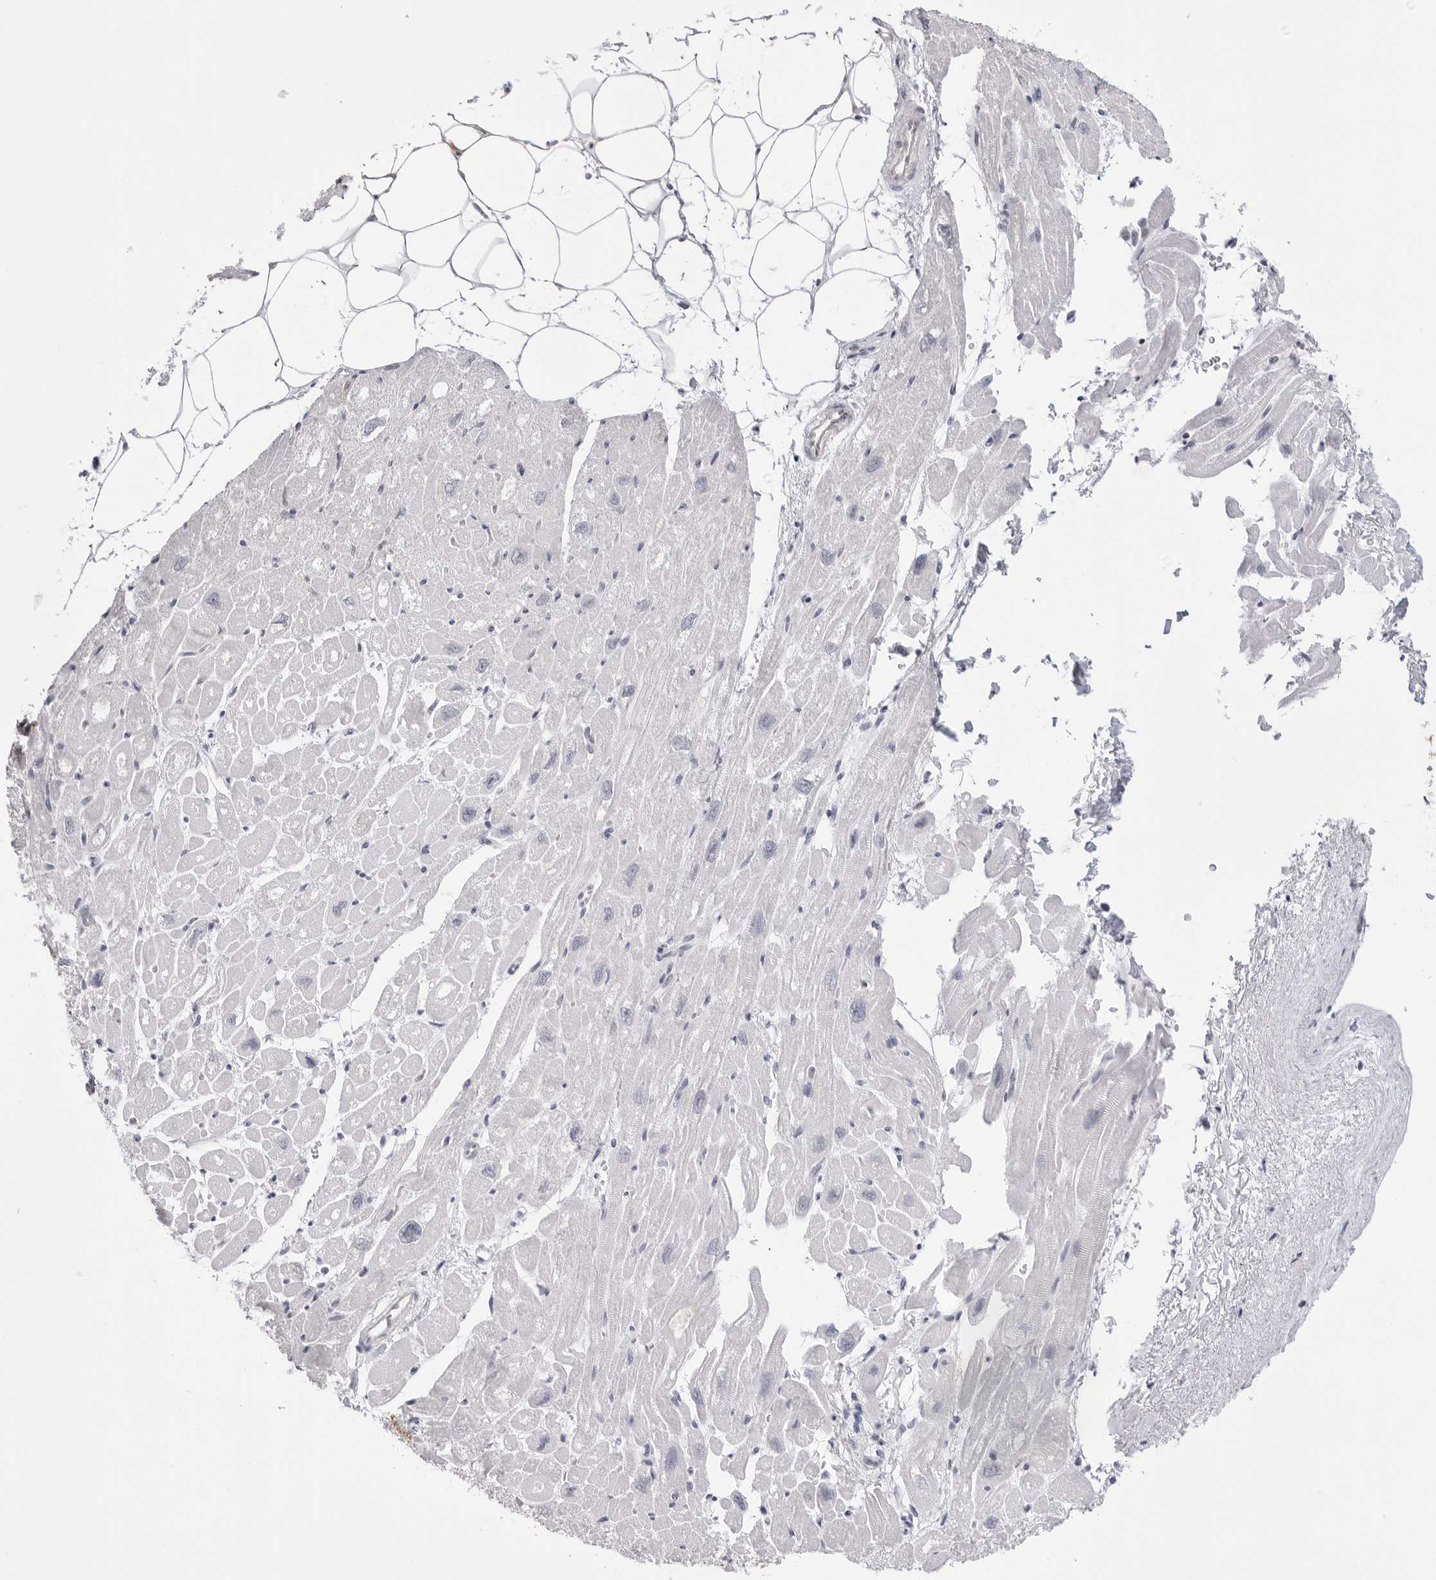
{"staining": {"intensity": "negative", "quantity": "none", "location": "none"}, "tissue": "heart muscle", "cell_type": "Cardiomyocytes", "image_type": "normal", "snomed": [{"axis": "morphology", "description": "Normal tissue, NOS"}, {"axis": "topography", "description": "Heart"}], "caption": "DAB (3,3'-diaminobenzidine) immunohistochemical staining of normal heart muscle shows no significant positivity in cardiomyocytes.", "gene": "YWHAG", "patient": {"sex": "male", "age": 50}}